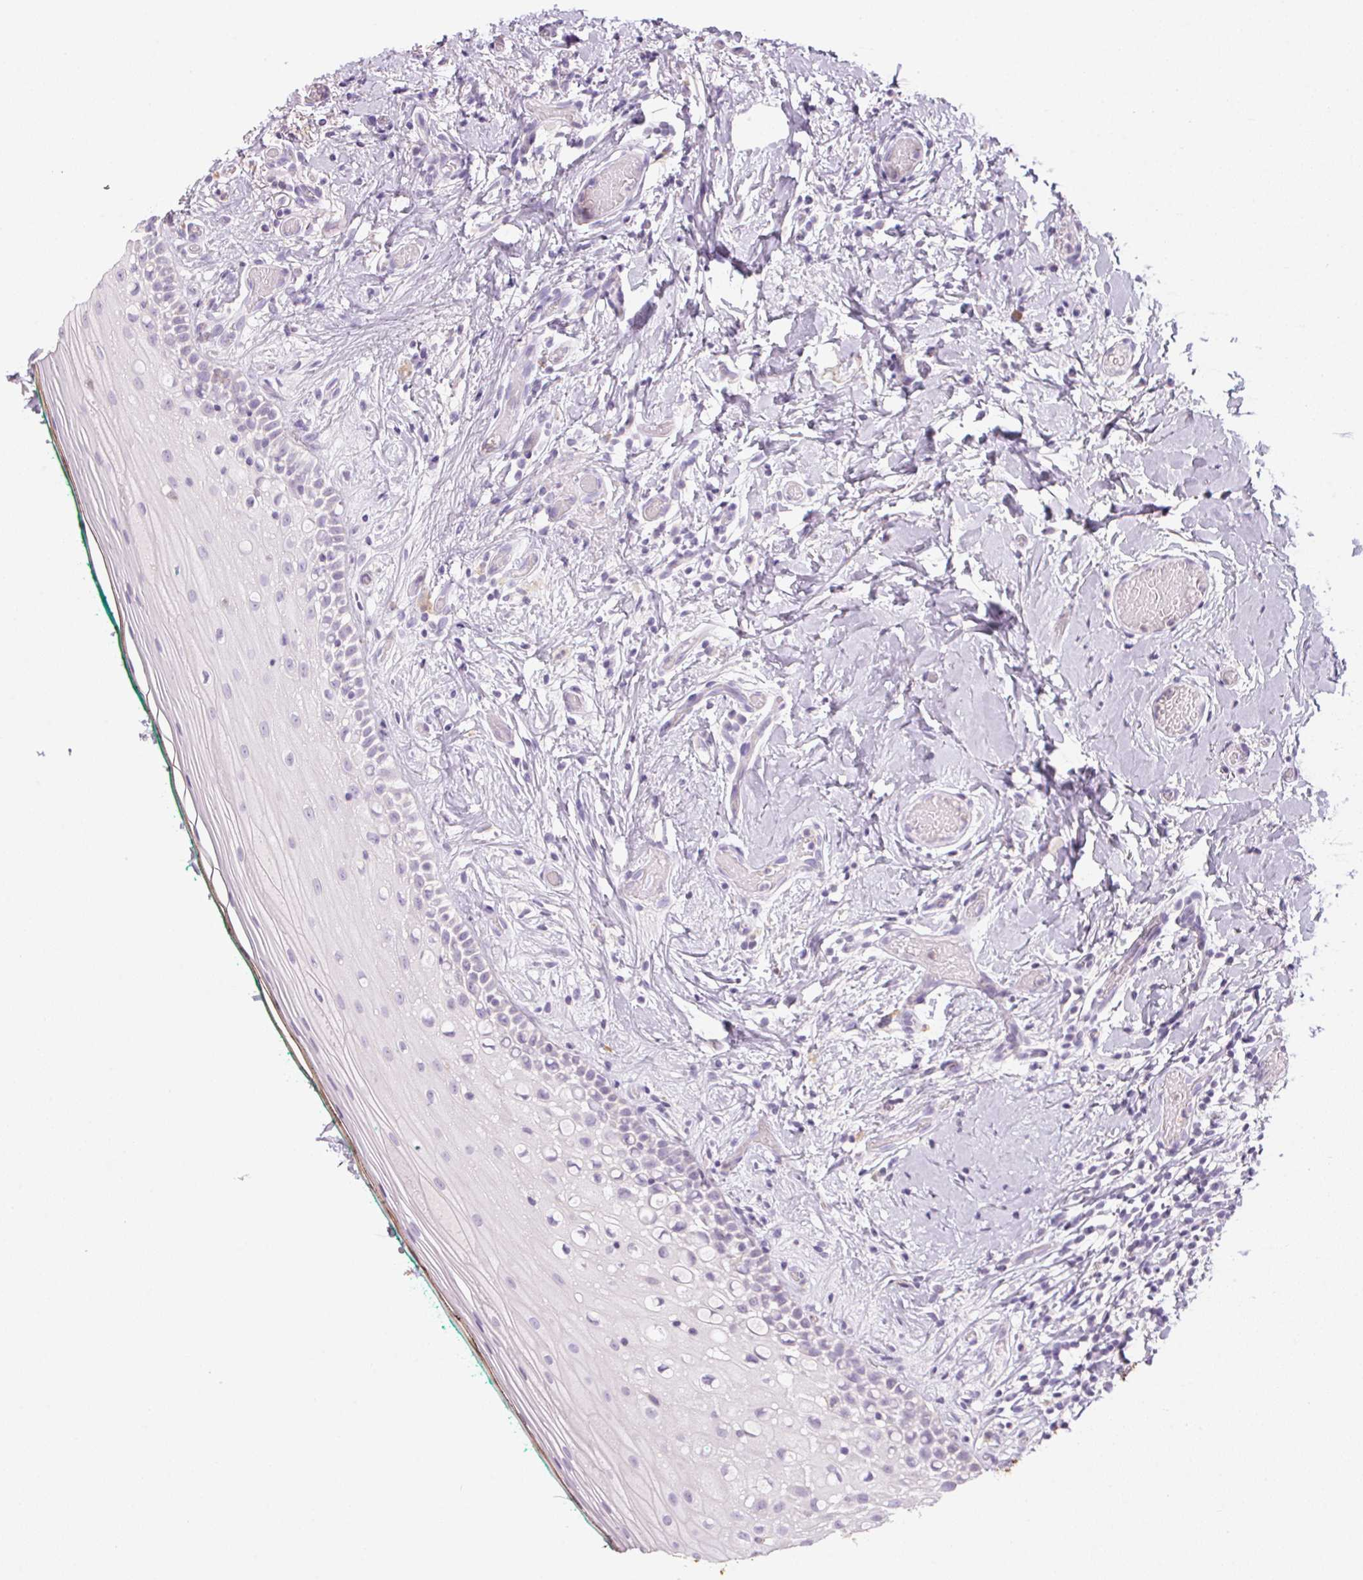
{"staining": {"intensity": "negative", "quantity": "none", "location": "none"}, "tissue": "oral mucosa", "cell_type": "Squamous epithelial cells", "image_type": "normal", "snomed": [{"axis": "morphology", "description": "Normal tissue, NOS"}, {"axis": "topography", "description": "Oral tissue"}], "caption": "Immunohistochemistry (IHC) of unremarkable human oral mucosa exhibits no positivity in squamous epithelial cells.", "gene": "ECPAS", "patient": {"sex": "female", "age": 83}}